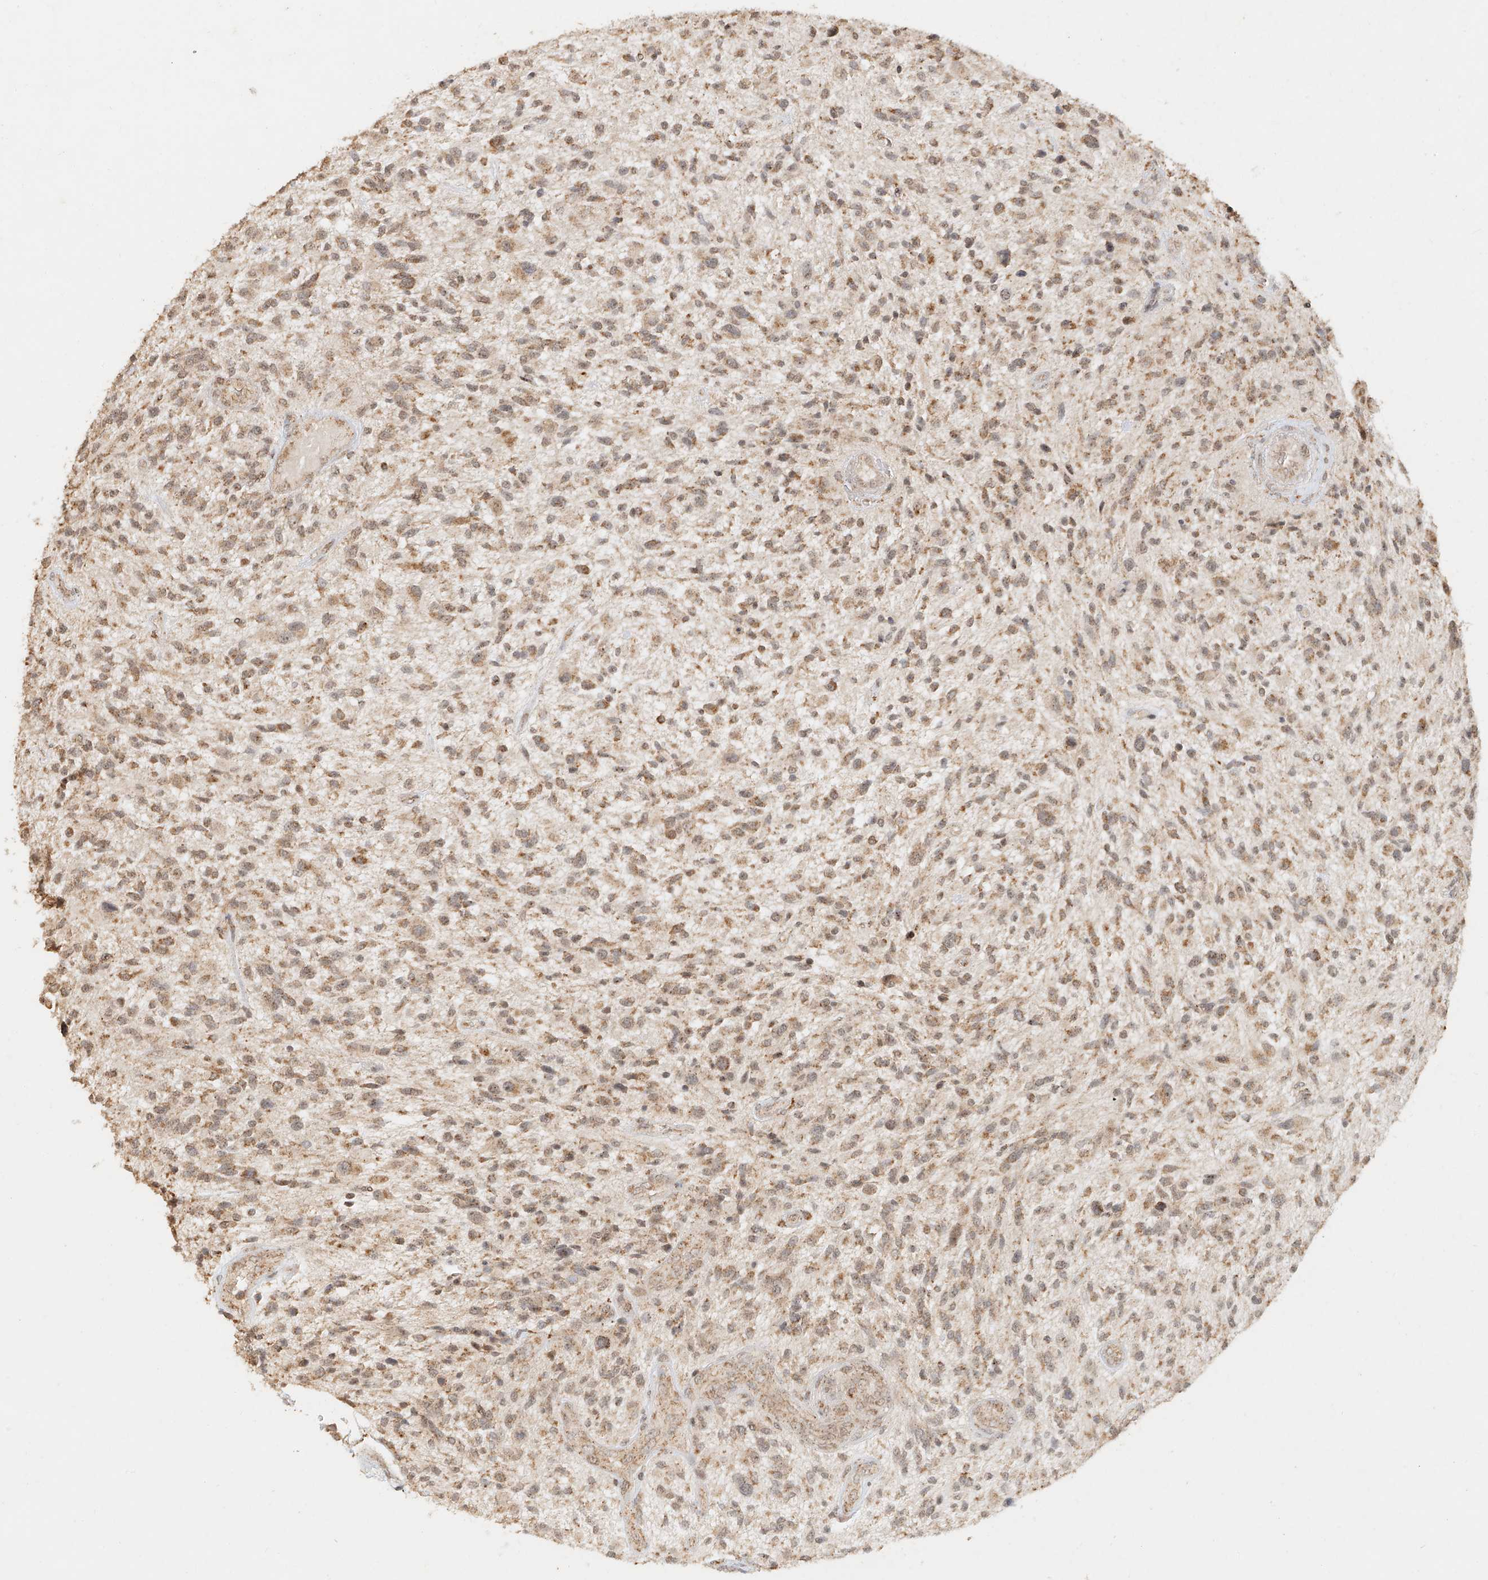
{"staining": {"intensity": "moderate", "quantity": ">75%", "location": "cytoplasmic/membranous"}, "tissue": "glioma", "cell_type": "Tumor cells", "image_type": "cancer", "snomed": [{"axis": "morphology", "description": "Glioma, malignant, High grade"}, {"axis": "topography", "description": "Brain"}], "caption": "This photomicrograph reveals immunohistochemistry (IHC) staining of glioma, with medium moderate cytoplasmic/membranous expression in about >75% of tumor cells.", "gene": "CXorf58", "patient": {"sex": "male", "age": 47}}